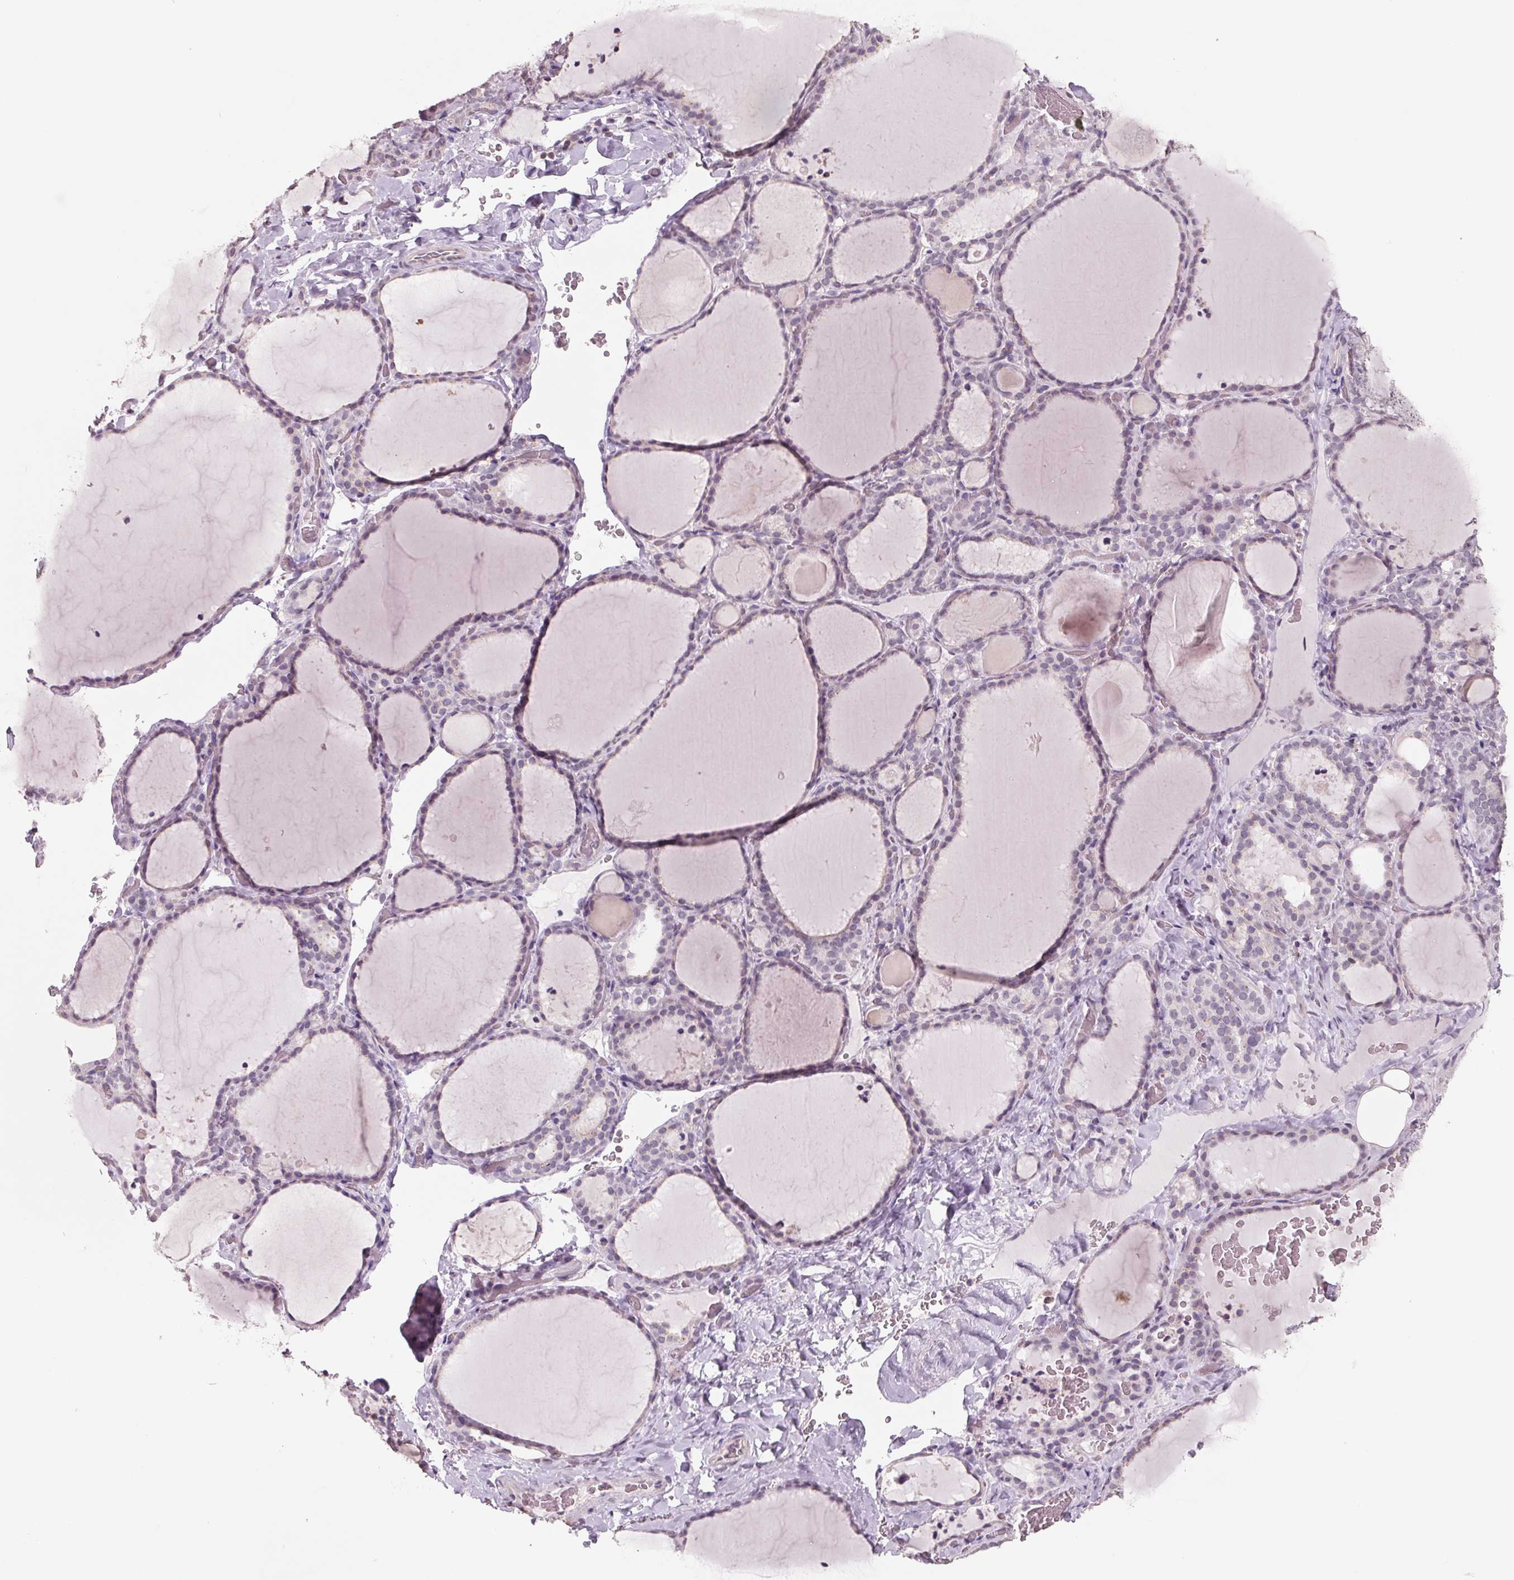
{"staining": {"intensity": "negative", "quantity": "none", "location": "none"}, "tissue": "thyroid gland", "cell_type": "Glandular cells", "image_type": "normal", "snomed": [{"axis": "morphology", "description": "Normal tissue, NOS"}, {"axis": "topography", "description": "Thyroid gland"}], "caption": "Thyroid gland stained for a protein using IHC displays no positivity glandular cells.", "gene": "FTCD", "patient": {"sex": "female", "age": 22}}